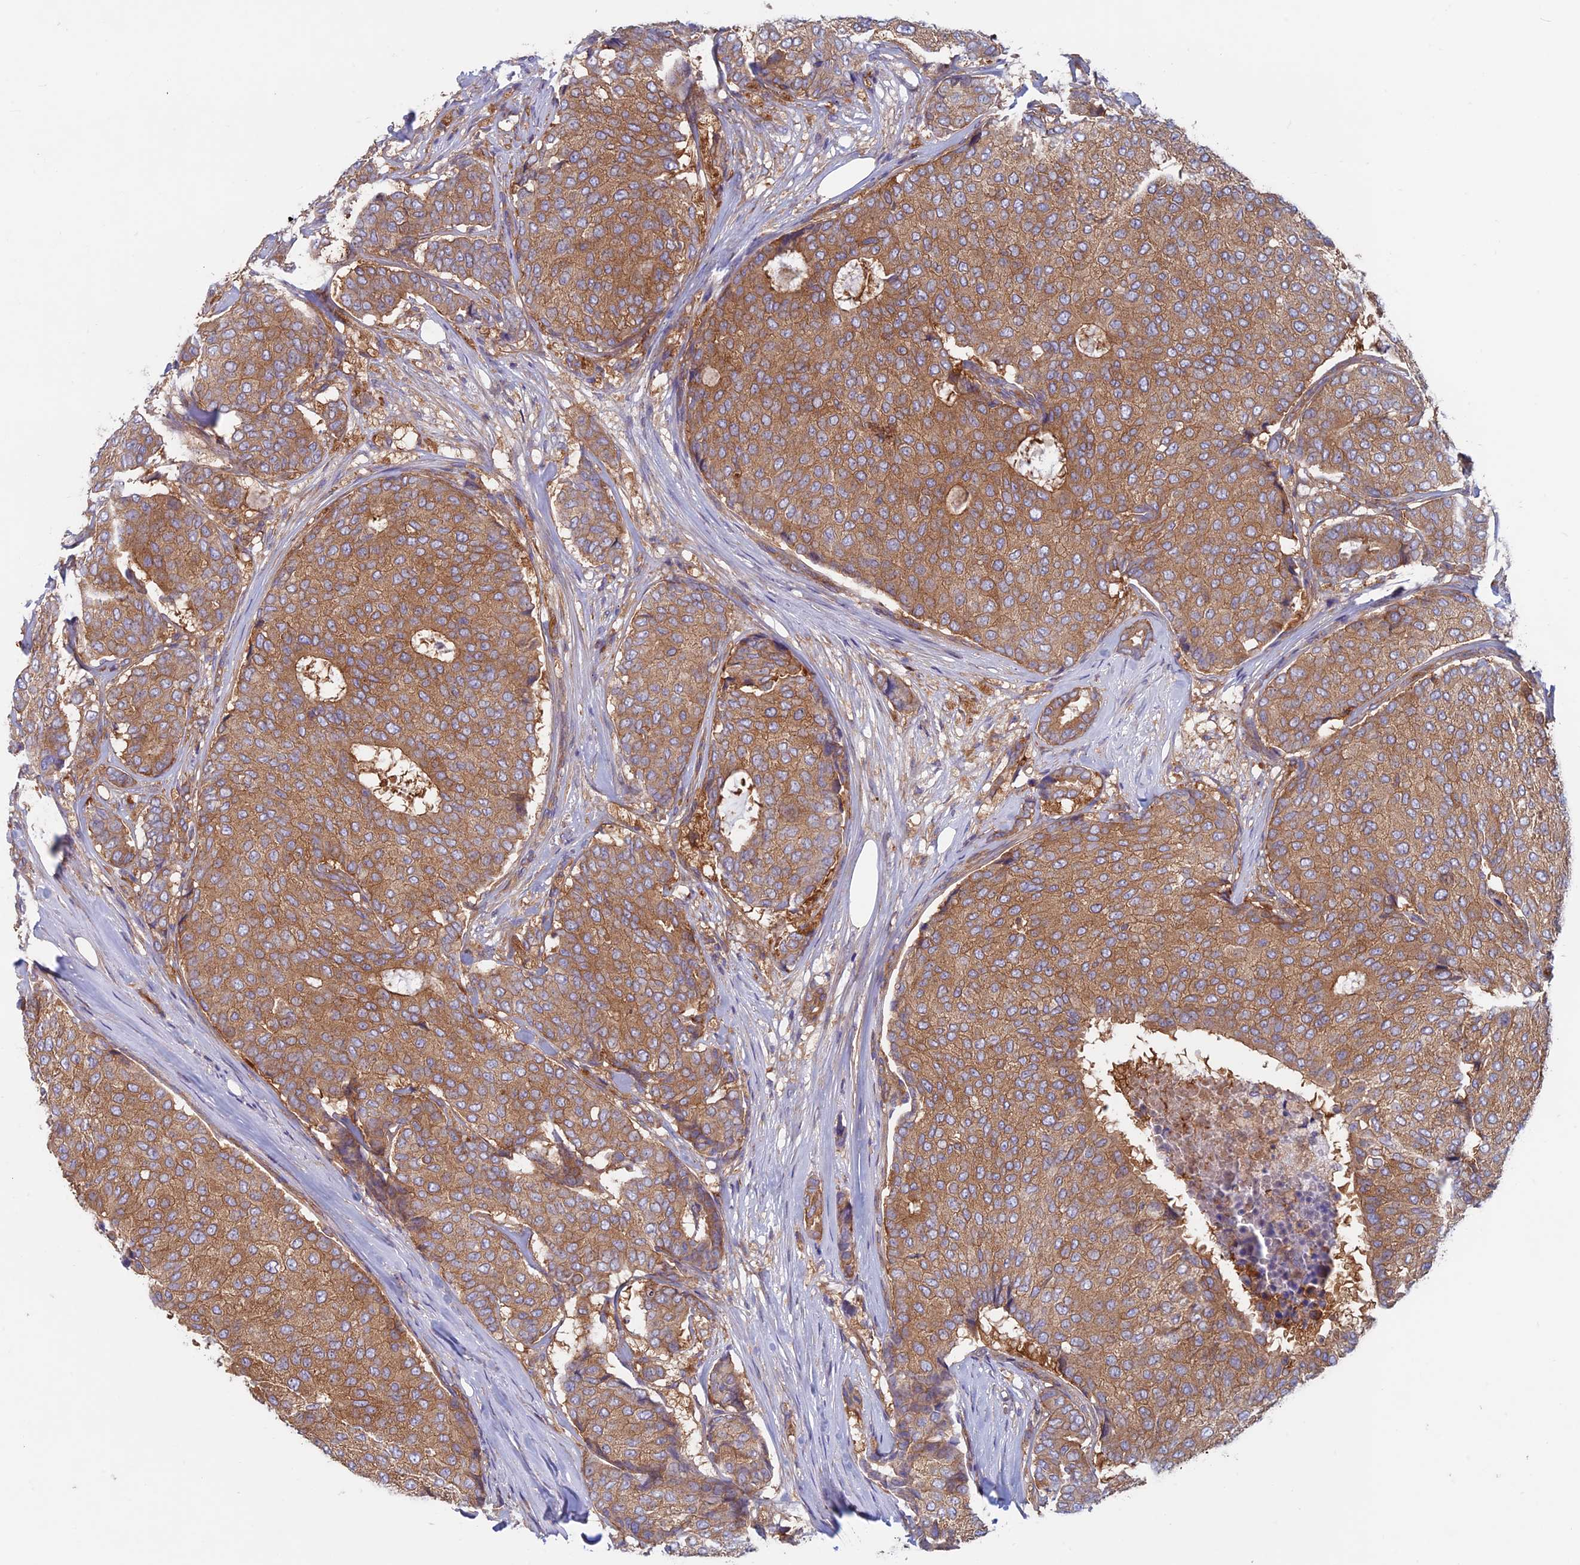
{"staining": {"intensity": "moderate", "quantity": ">75%", "location": "cytoplasmic/membranous"}, "tissue": "breast cancer", "cell_type": "Tumor cells", "image_type": "cancer", "snomed": [{"axis": "morphology", "description": "Duct carcinoma"}, {"axis": "topography", "description": "Breast"}], "caption": "Breast cancer (invasive ductal carcinoma) tissue shows moderate cytoplasmic/membranous staining in about >75% of tumor cells, visualized by immunohistochemistry.", "gene": "DNM1L", "patient": {"sex": "female", "age": 75}}